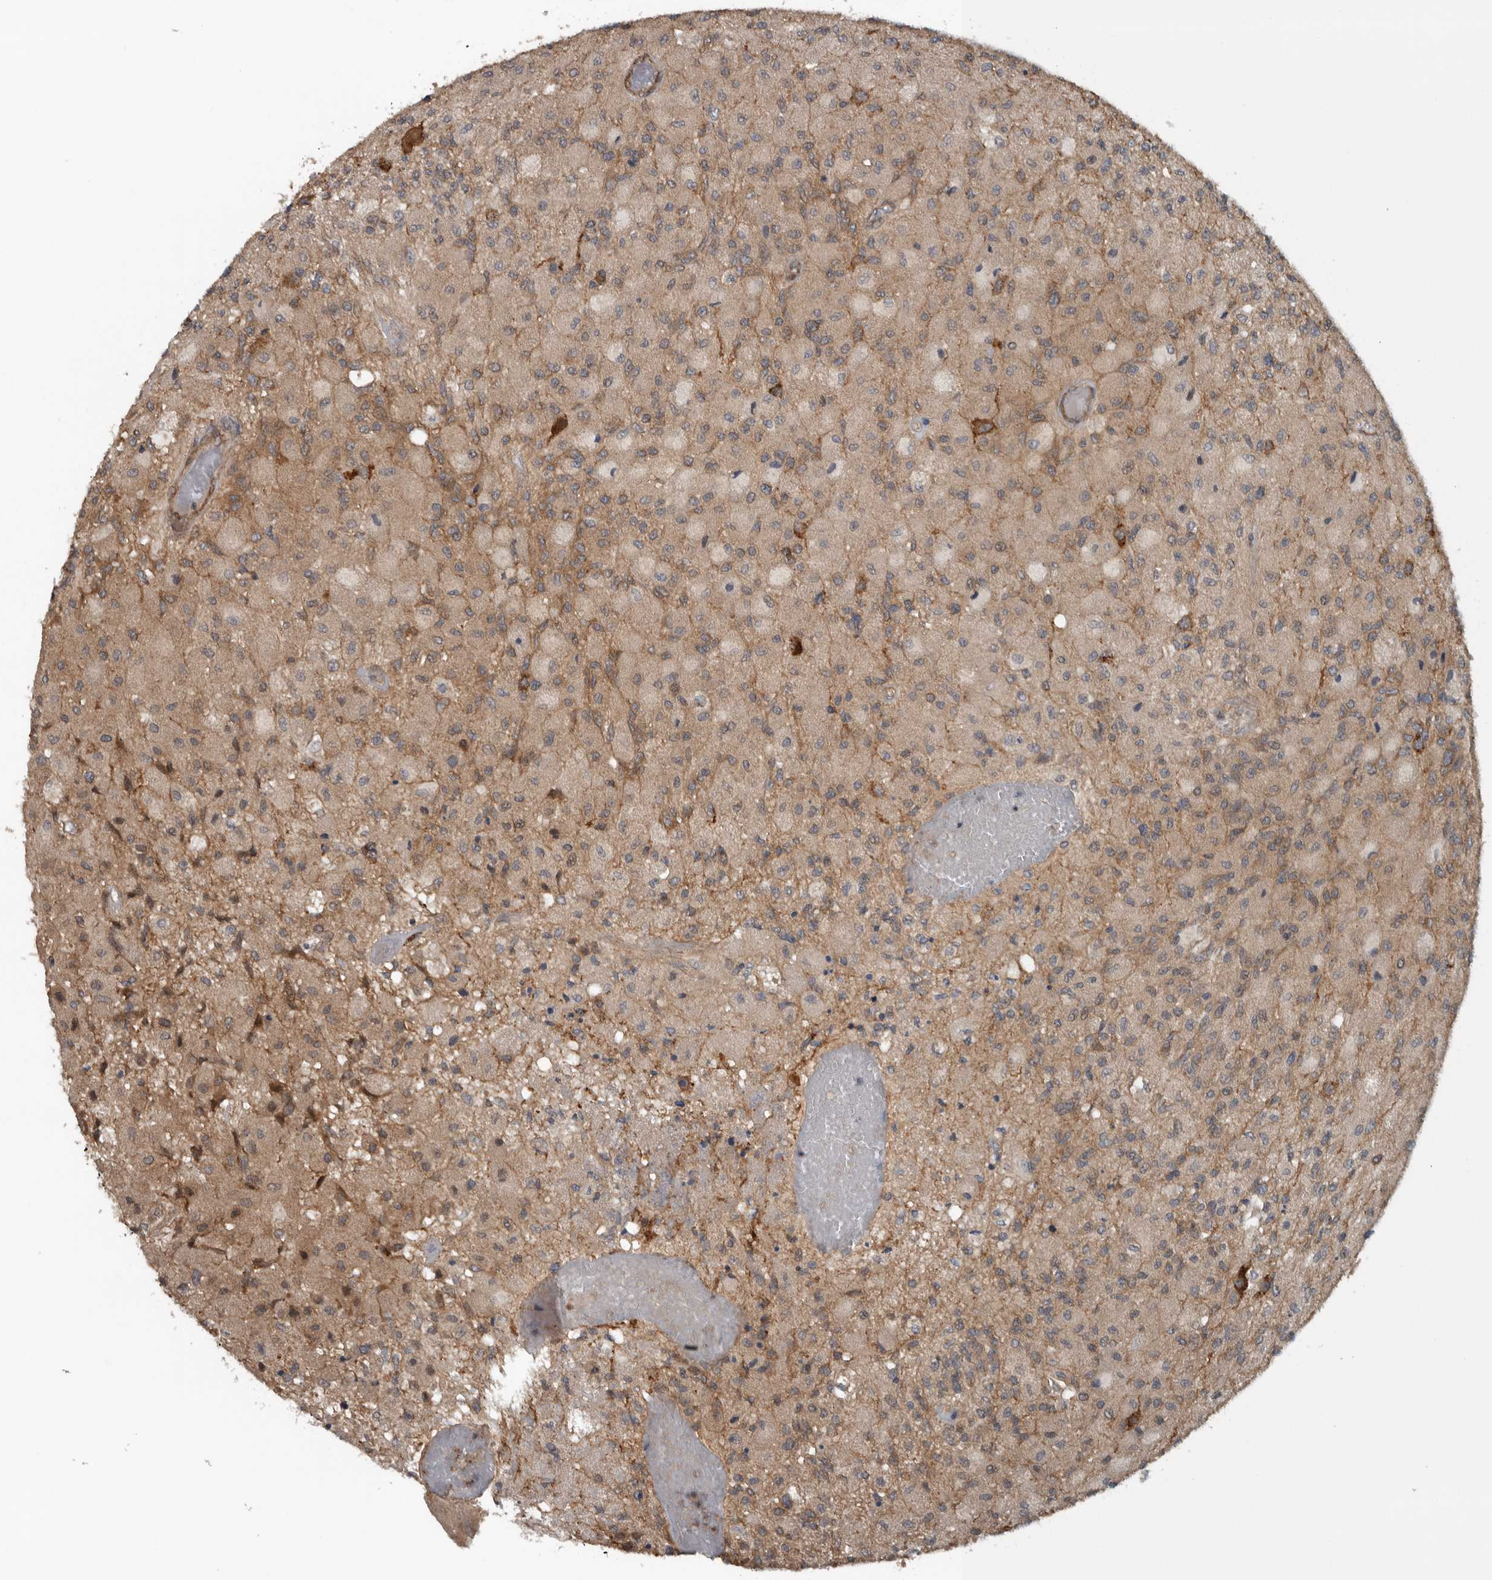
{"staining": {"intensity": "weak", "quantity": ">75%", "location": "cytoplasmic/membranous"}, "tissue": "glioma", "cell_type": "Tumor cells", "image_type": "cancer", "snomed": [{"axis": "morphology", "description": "Normal tissue, NOS"}, {"axis": "morphology", "description": "Glioma, malignant, High grade"}, {"axis": "topography", "description": "Cerebral cortex"}], "caption": "This photomicrograph displays immunohistochemistry staining of glioma, with low weak cytoplasmic/membranous positivity in about >75% of tumor cells.", "gene": "AMFR", "patient": {"sex": "male", "age": 77}}